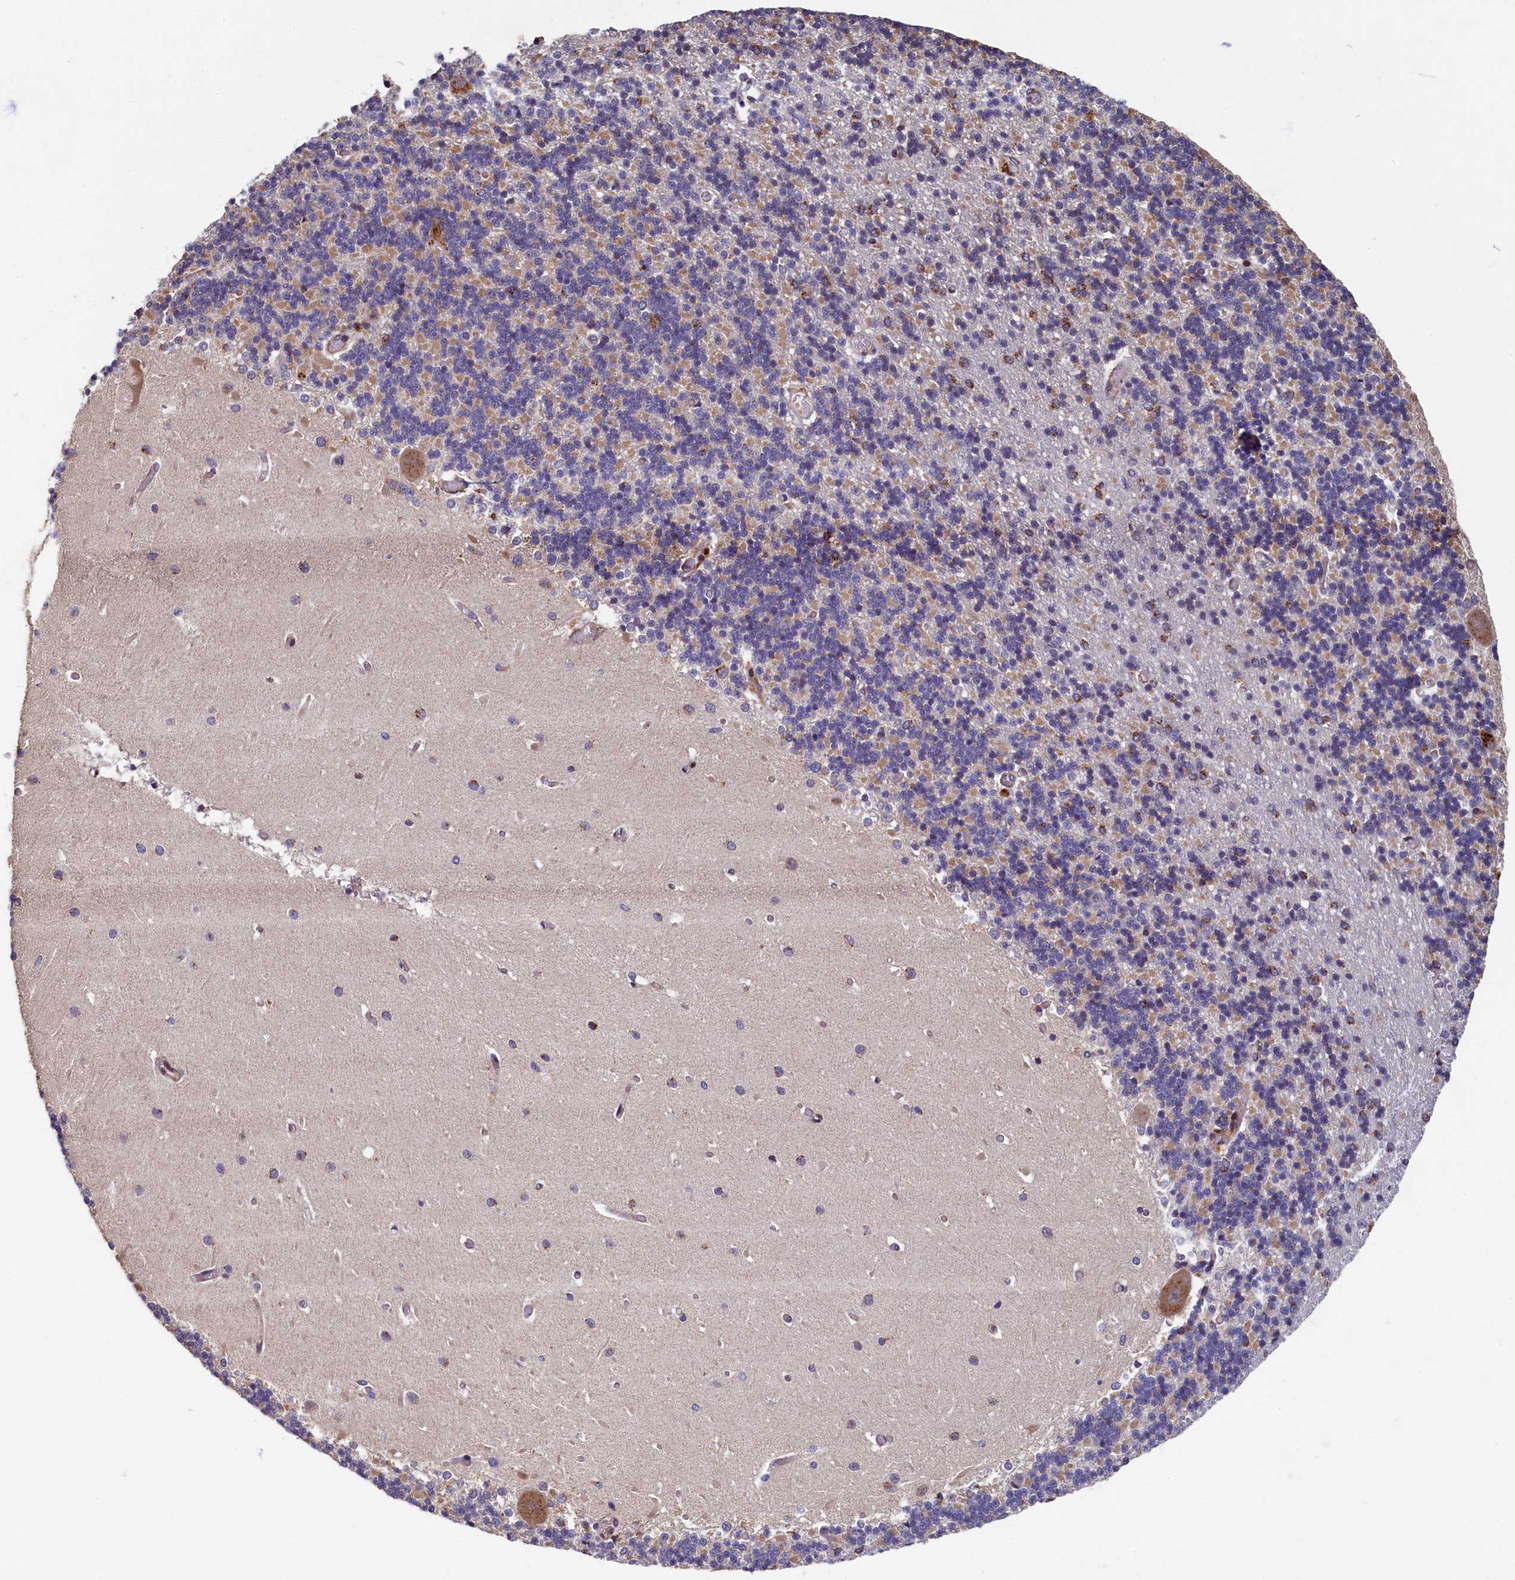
{"staining": {"intensity": "weak", "quantity": "25%-75%", "location": "cytoplasmic/membranous"}, "tissue": "cerebellum", "cell_type": "Cells in granular layer", "image_type": "normal", "snomed": [{"axis": "morphology", "description": "Normal tissue, NOS"}, {"axis": "topography", "description": "Cerebellum"}], "caption": "IHC of benign human cerebellum displays low levels of weak cytoplasmic/membranous staining in approximately 25%-75% of cells in granular layer. (DAB (3,3'-diaminobenzidine) IHC with brightfield microscopy, high magnification).", "gene": "TMEM181", "patient": {"sex": "male", "age": 37}}